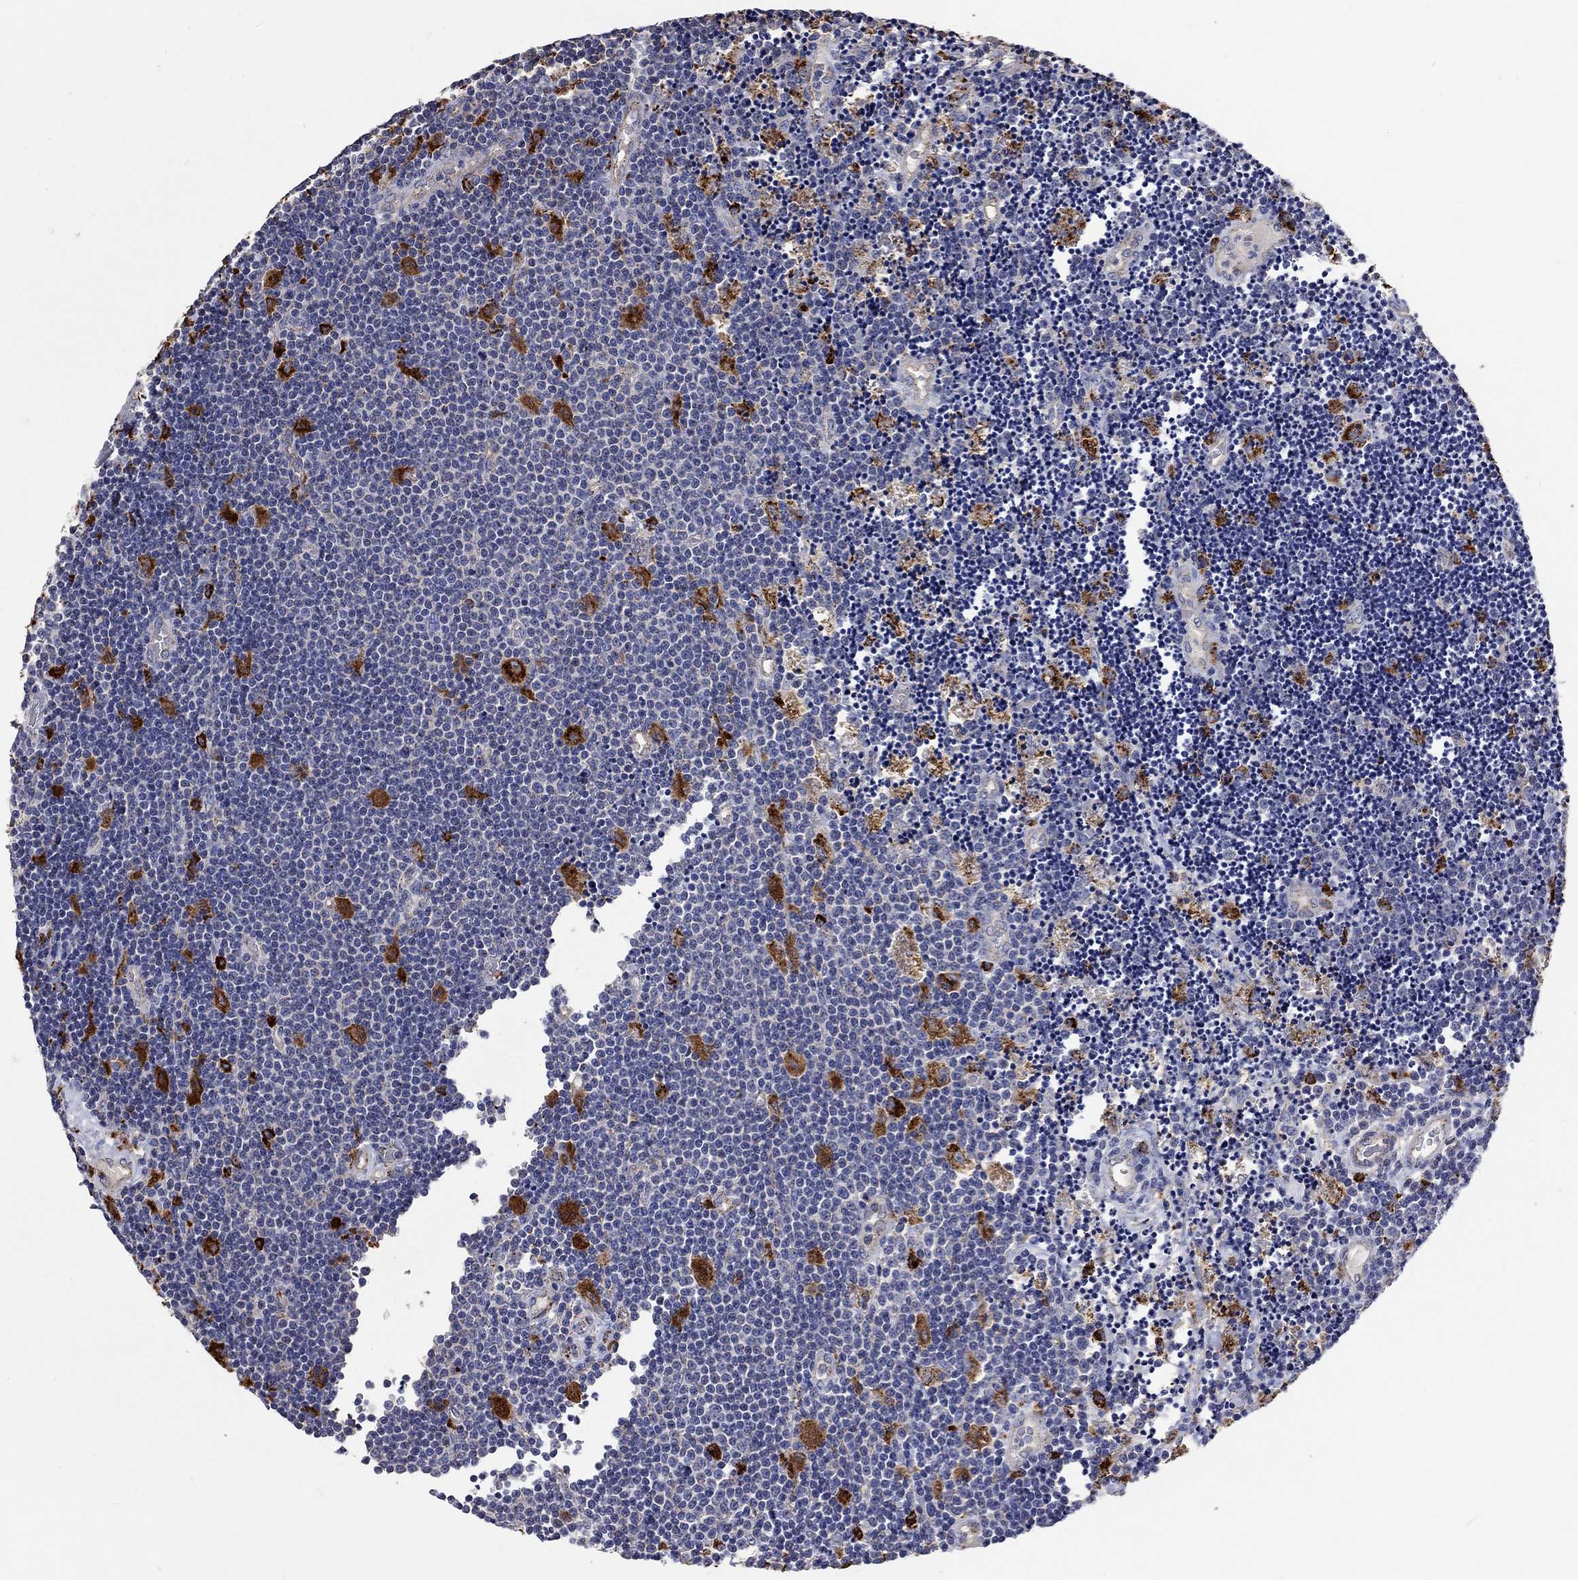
{"staining": {"intensity": "strong", "quantity": "<25%", "location": "cytoplasmic/membranous"}, "tissue": "lymphoma", "cell_type": "Tumor cells", "image_type": "cancer", "snomed": [{"axis": "morphology", "description": "Malignant lymphoma, non-Hodgkin's type, Low grade"}, {"axis": "topography", "description": "Brain"}], "caption": "The photomicrograph reveals staining of lymphoma, revealing strong cytoplasmic/membranous protein expression (brown color) within tumor cells.", "gene": "CTSB", "patient": {"sex": "female", "age": 66}}